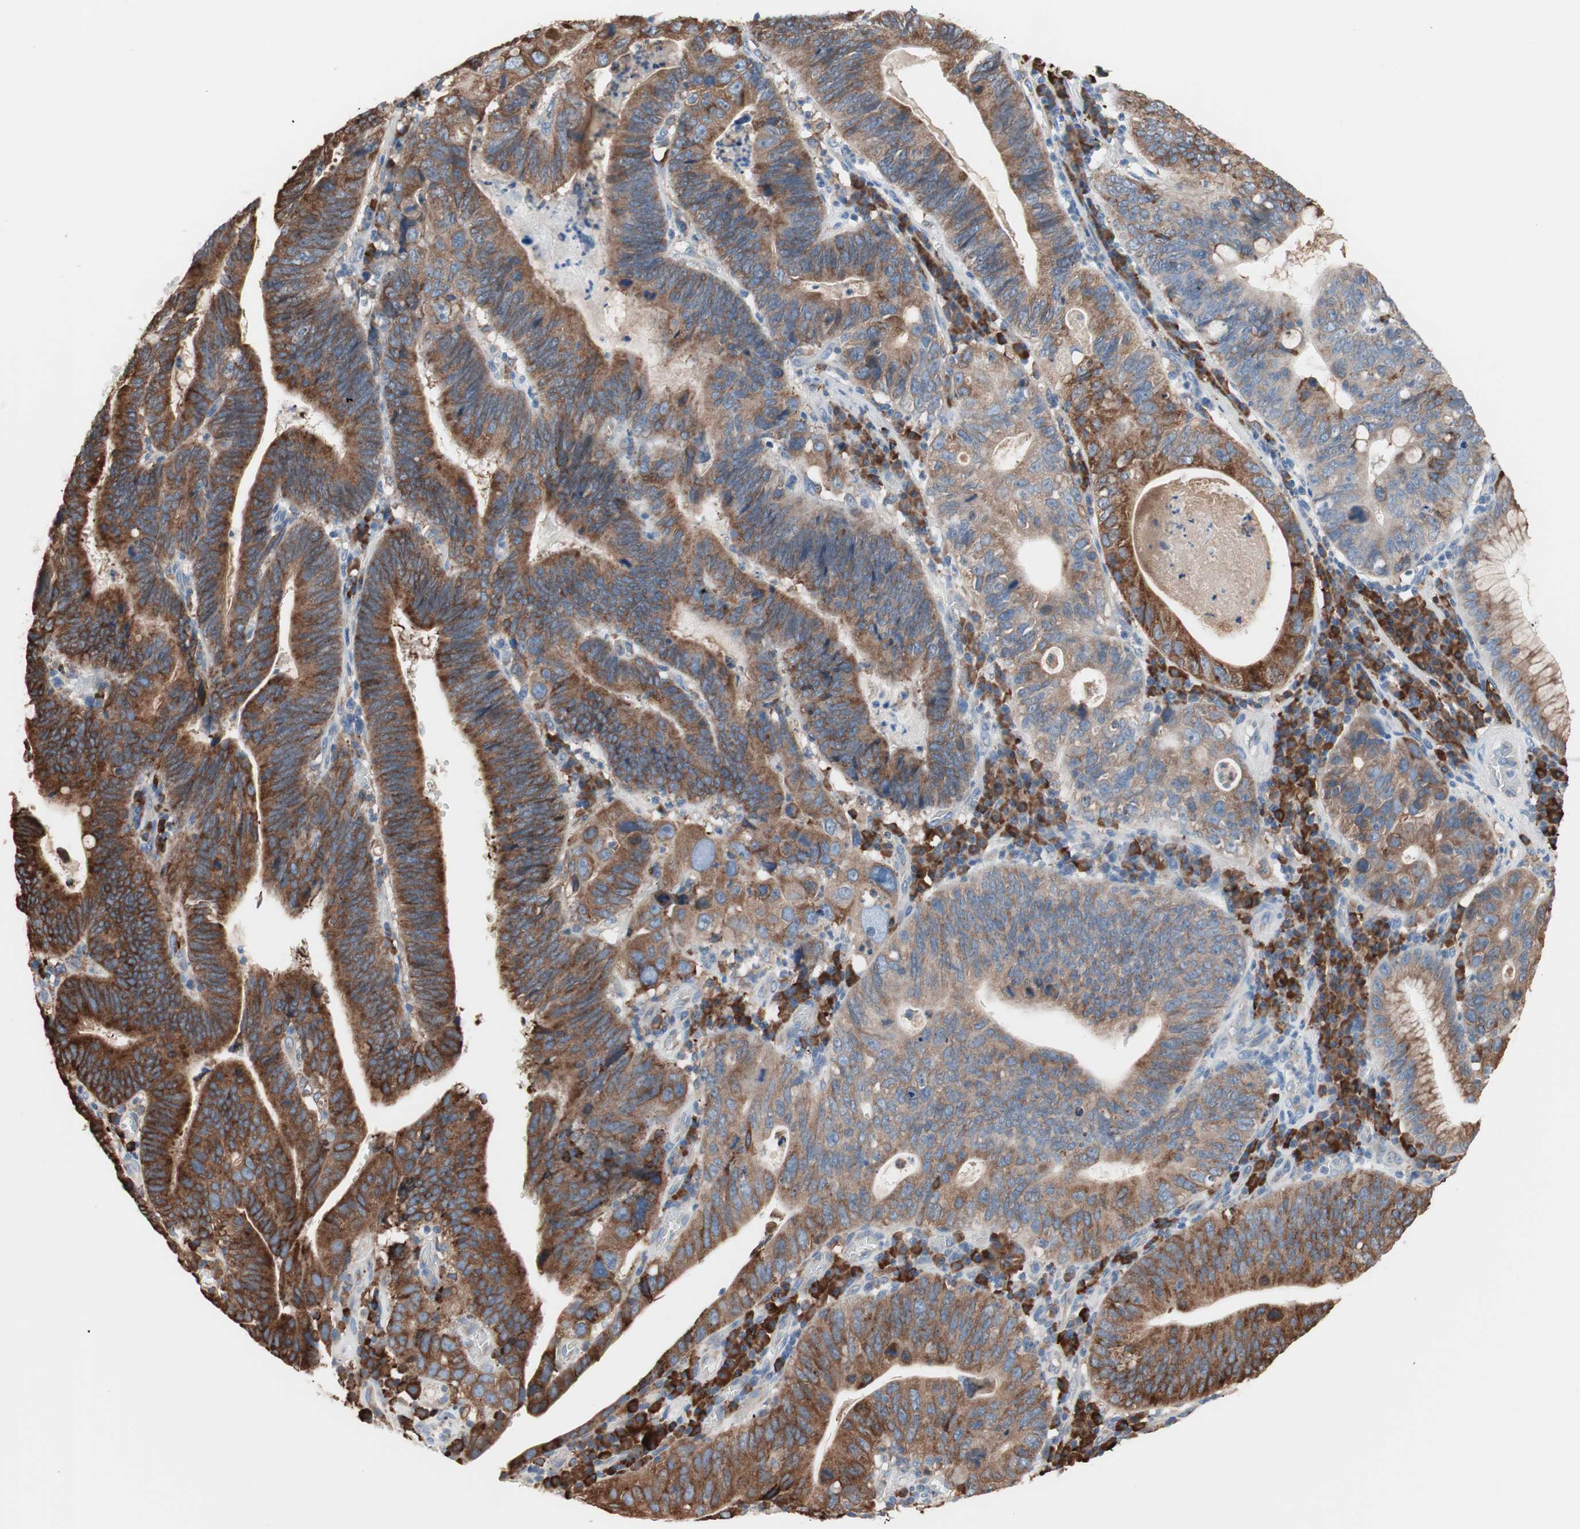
{"staining": {"intensity": "moderate", "quantity": ">75%", "location": "cytoplasmic/membranous"}, "tissue": "stomach cancer", "cell_type": "Tumor cells", "image_type": "cancer", "snomed": [{"axis": "morphology", "description": "Adenocarcinoma, NOS"}, {"axis": "topography", "description": "Stomach"}], "caption": "An image of adenocarcinoma (stomach) stained for a protein demonstrates moderate cytoplasmic/membranous brown staining in tumor cells.", "gene": "SLC27A4", "patient": {"sex": "male", "age": 59}}